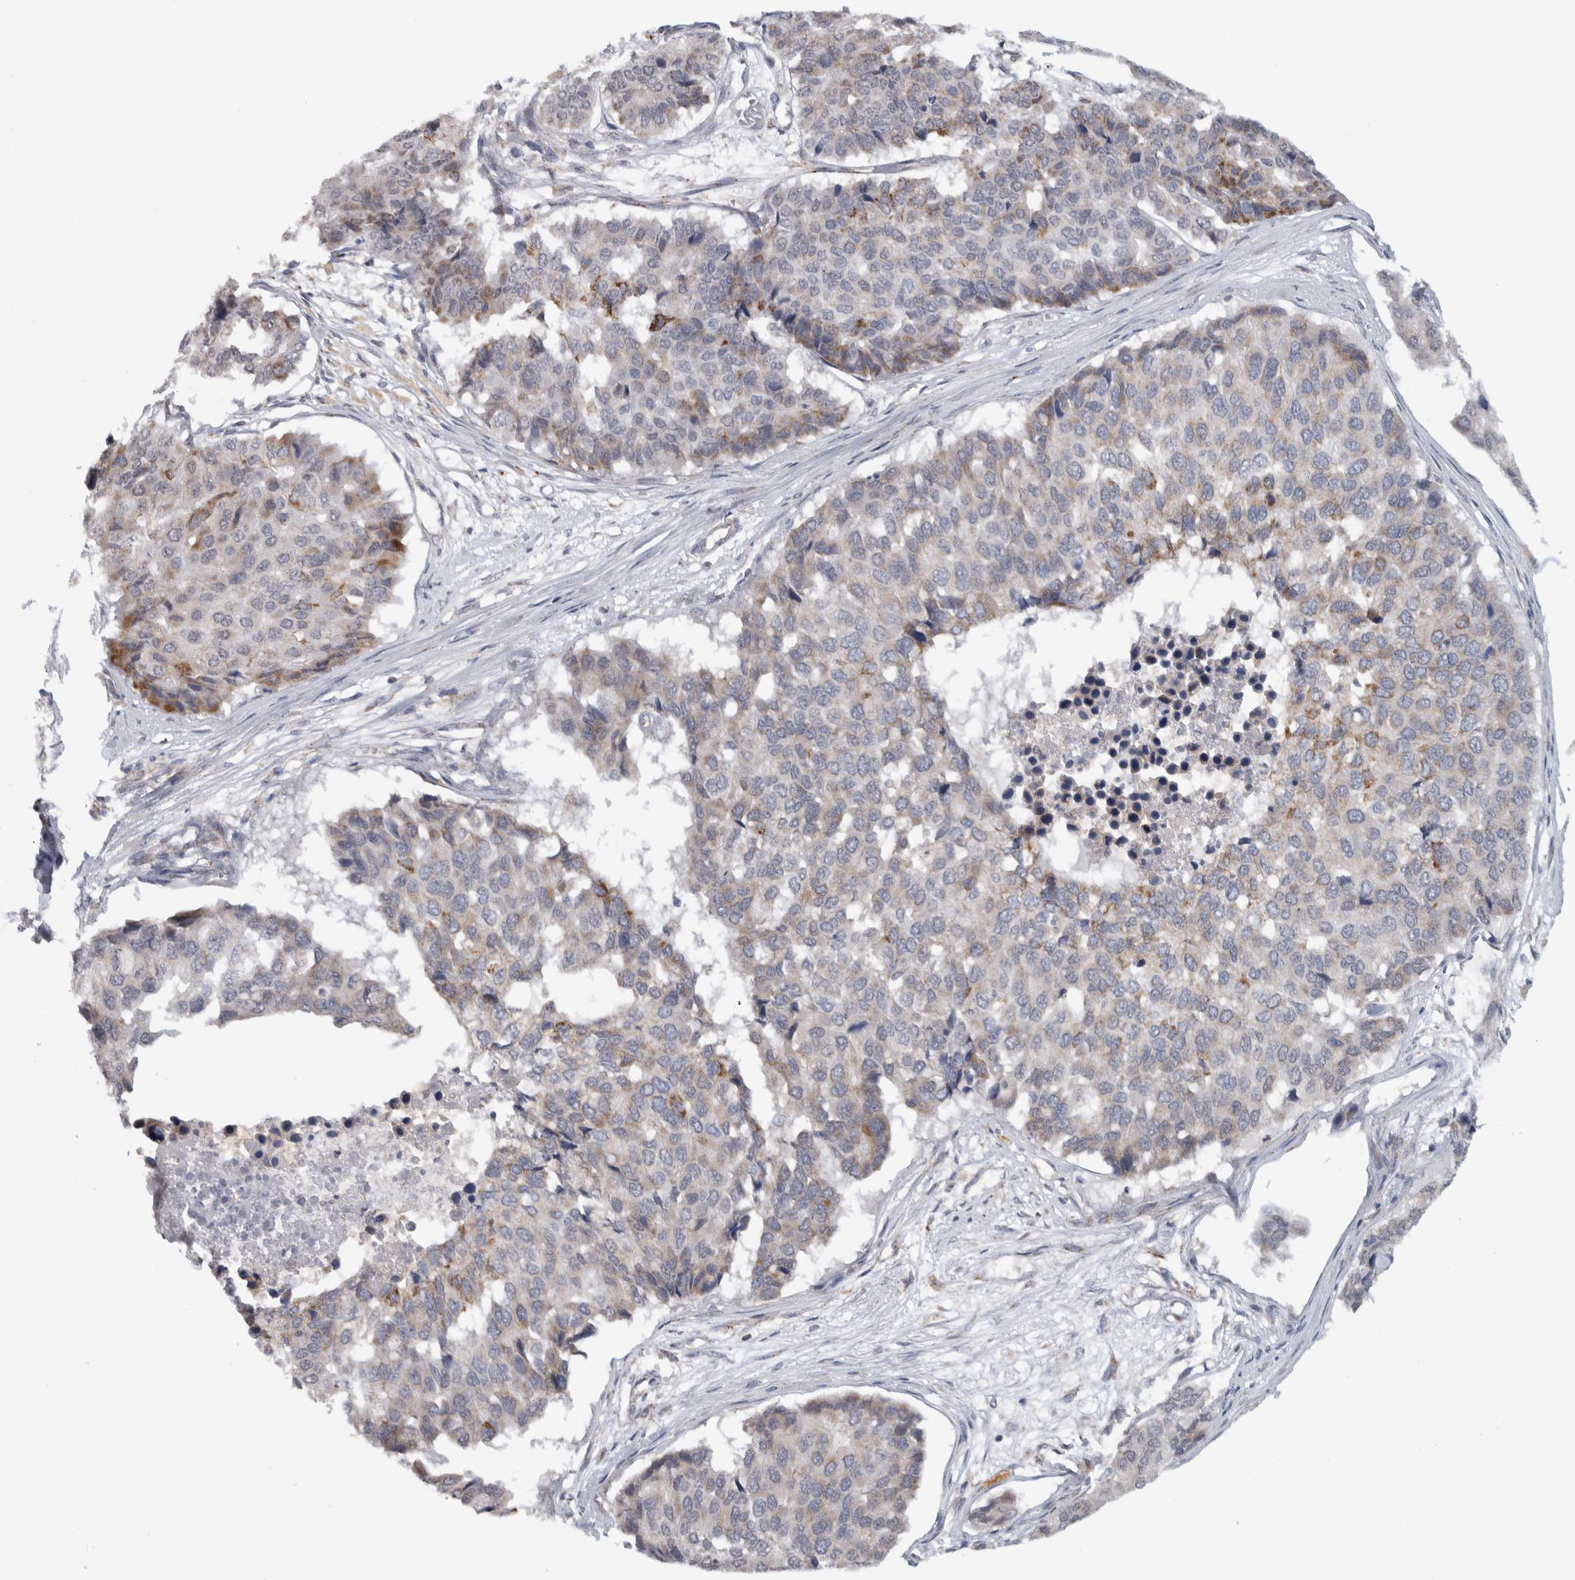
{"staining": {"intensity": "moderate", "quantity": "<25%", "location": "cytoplasmic/membranous"}, "tissue": "pancreatic cancer", "cell_type": "Tumor cells", "image_type": "cancer", "snomed": [{"axis": "morphology", "description": "Adenocarcinoma, NOS"}, {"axis": "topography", "description": "Pancreas"}], "caption": "Immunohistochemical staining of adenocarcinoma (pancreatic) demonstrates low levels of moderate cytoplasmic/membranous protein staining in about <25% of tumor cells. The staining is performed using DAB (3,3'-diaminobenzidine) brown chromogen to label protein expression. The nuclei are counter-stained blue using hematoxylin.", "gene": "RAB18", "patient": {"sex": "male", "age": 50}}